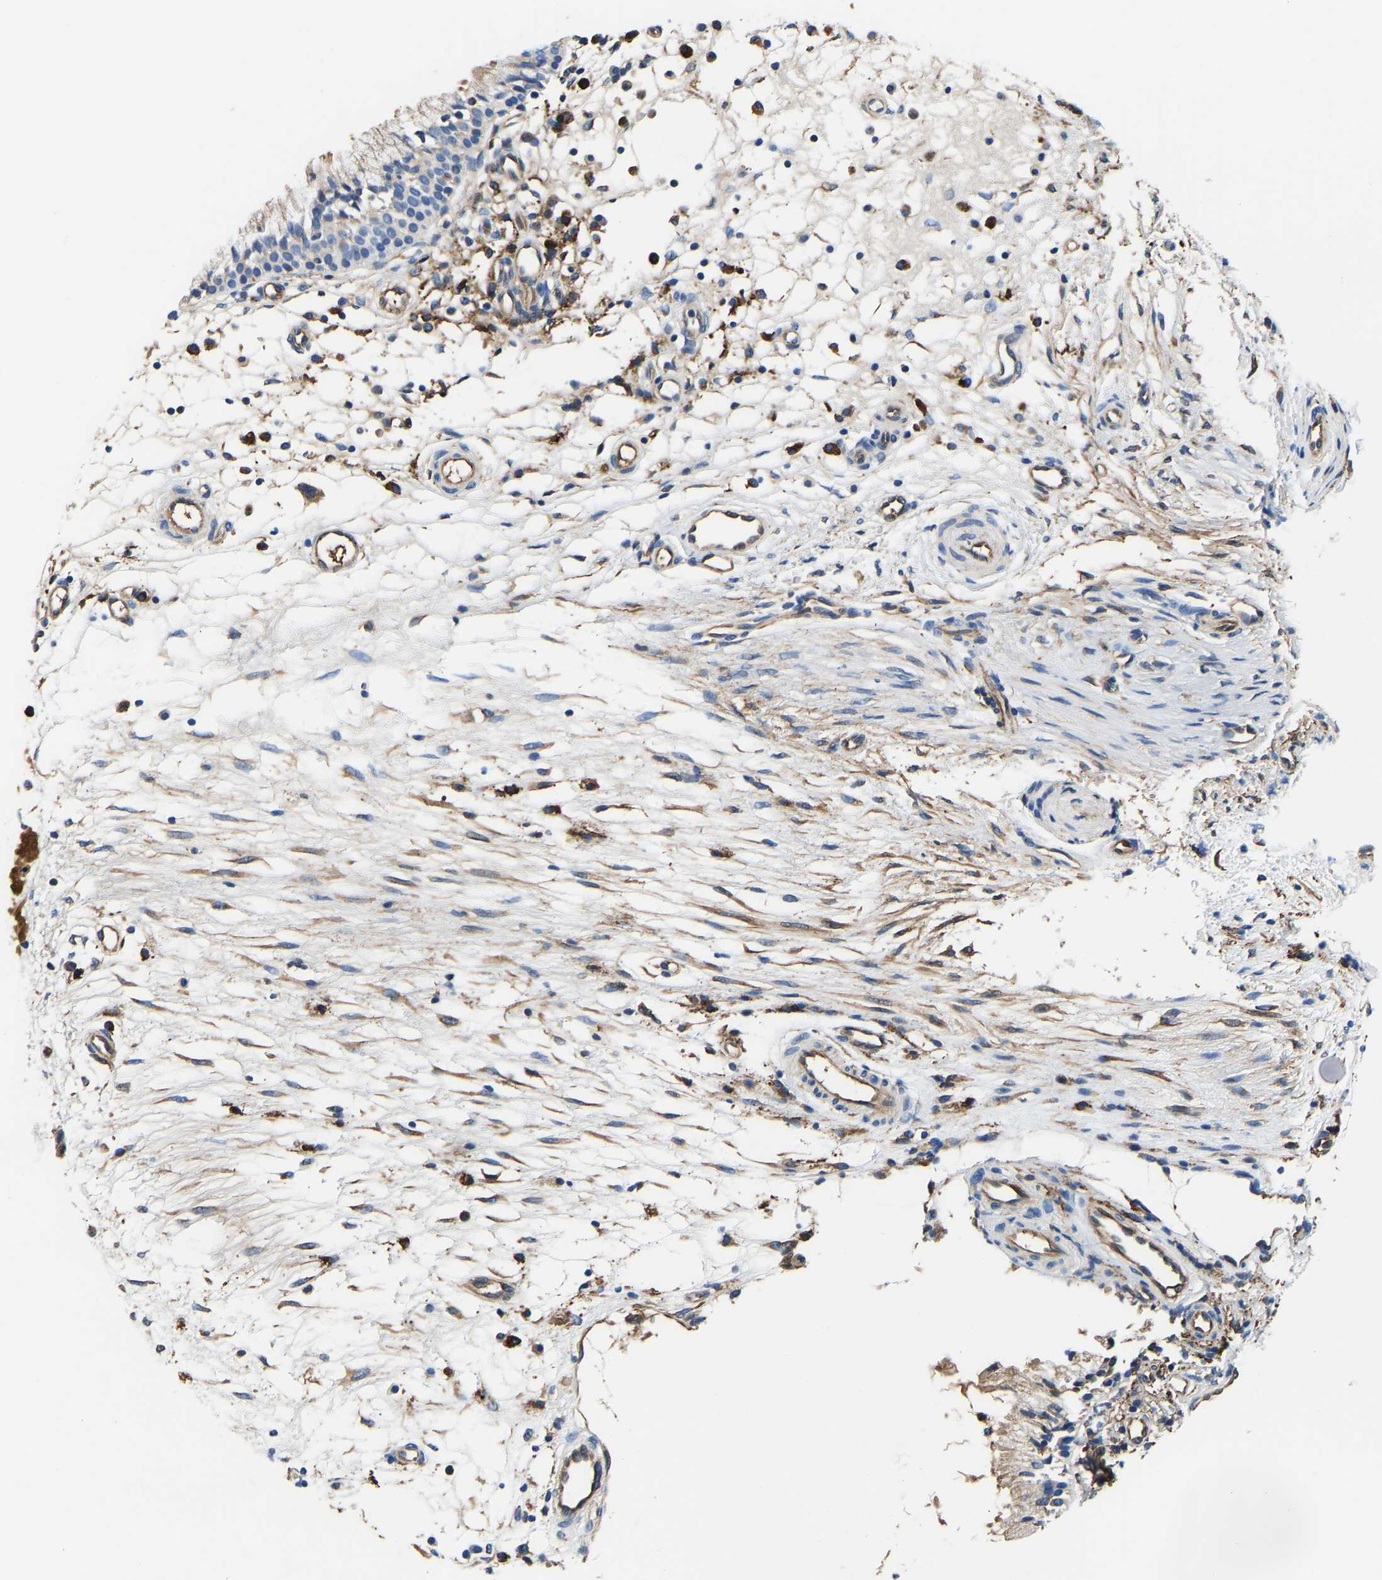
{"staining": {"intensity": "weak", "quantity": "<25%", "location": "cytoplasmic/membranous"}, "tissue": "nasopharynx", "cell_type": "Respiratory epithelial cells", "image_type": "normal", "snomed": [{"axis": "morphology", "description": "Normal tissue, NOS"}, {"axis": "topography", "description": "Nasopharynx"}], "caption": "High magnification brightfield microscopy of normal nasopharynx stained with DAB (brown) and counterstained with hematoxylin (blue): respiratory epithelial cells show no significant positivity.", "gene": "HSPG2", "patient": {"sex": "male", "age": 21}}